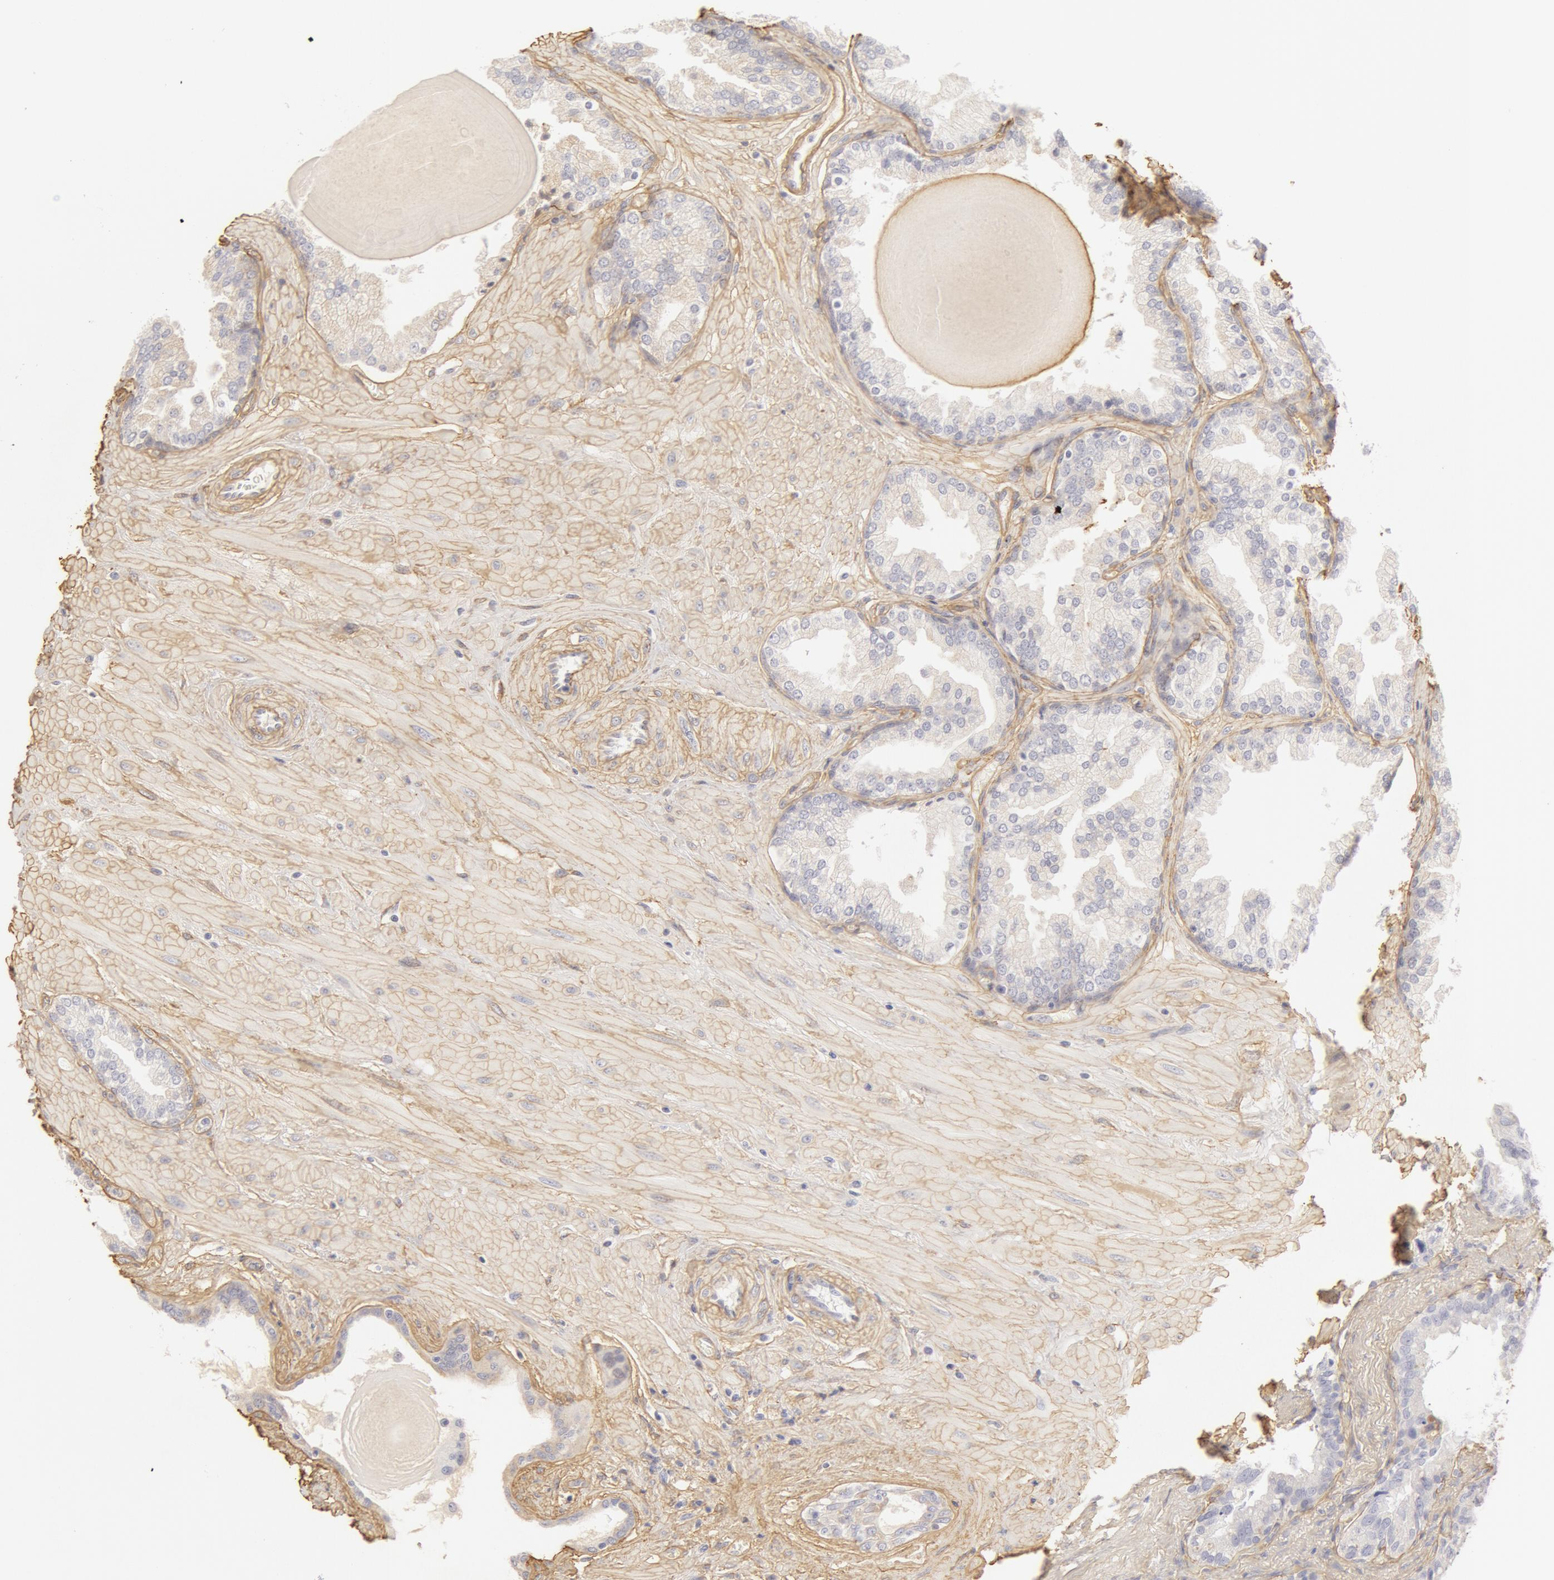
{"staining": {"intensity": "negative", "quantity": "none", "location": "none"}, "tissue": "prostate", "cell_type": "Glandular cells", "image_type": "normal", "snomed": [{"axis": "morphology", "description": "Normal tissue, NOS"}, {"axis": "topography", "description": "Prostate"}], "caption": "Immunohistochemical staining of unremarkable prostate displays no significant staining in glandular cells. Nuclei are stained in blue.", "gene": "COL4A1", "patient": {"sex": "male", "age": 51}}